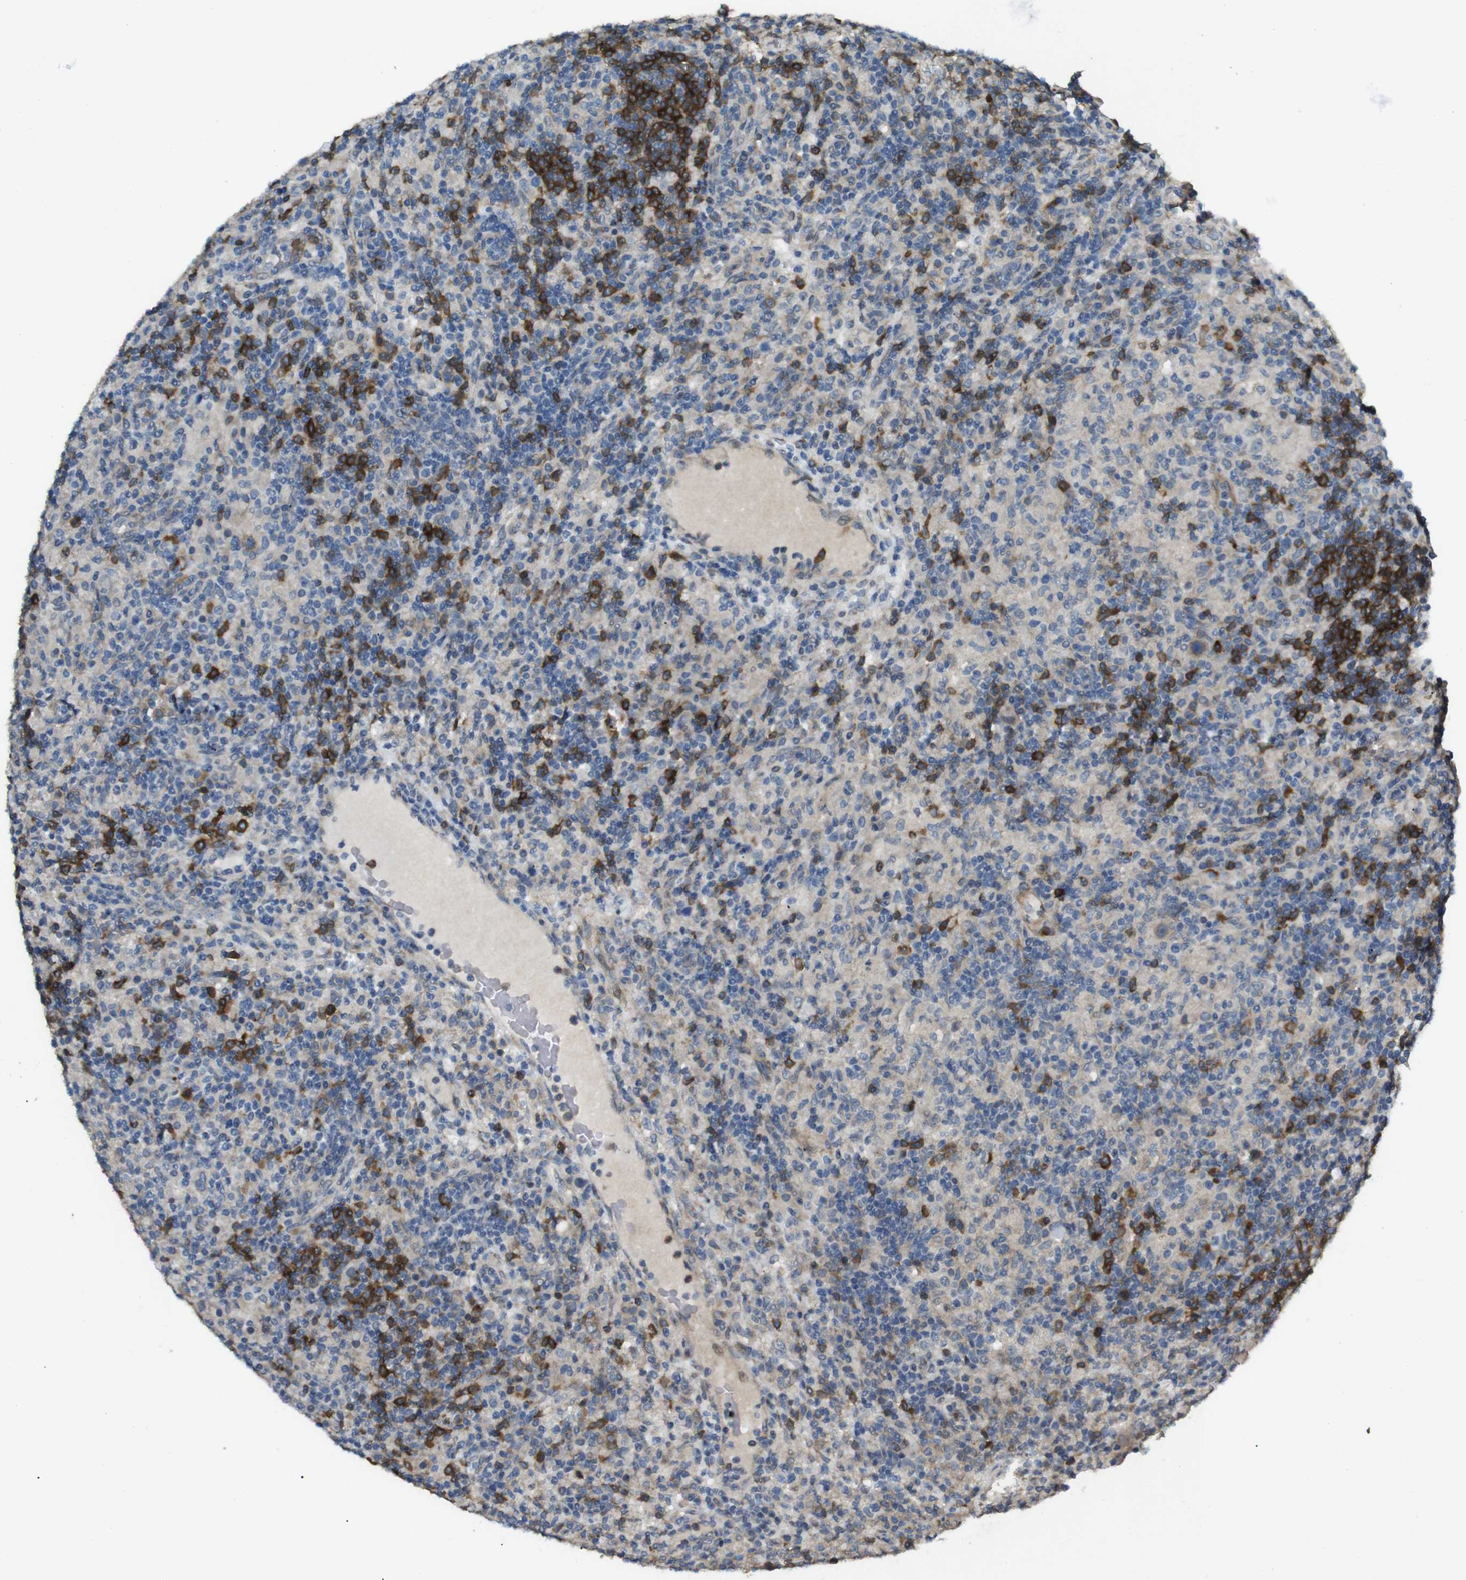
{"staining": {"intensity": "strong", "quantity": ">75%", "location": "cytoplasmic/membranous"}, "tissue": "lymphoma", "cell_type": "Tumor cells", "image_type": "cancer", "snomed": [{"axis": "morphology", "description": "Hodgkin's disease, NOS"}, {"axis": "topography", "description": "Lymph node"}], "caption": "Immunohistochemistry image of neoplastic tissue: human lymphoma stained using IHC exhibits high levels of strong protein expression localized specifically in the cytoplasmic/membranous of tumor cells, appearing as a cytoplasmic/membranous brown color.", "gene": "ARHGAP24", "patient": {"sex": "male", "age": 70}}